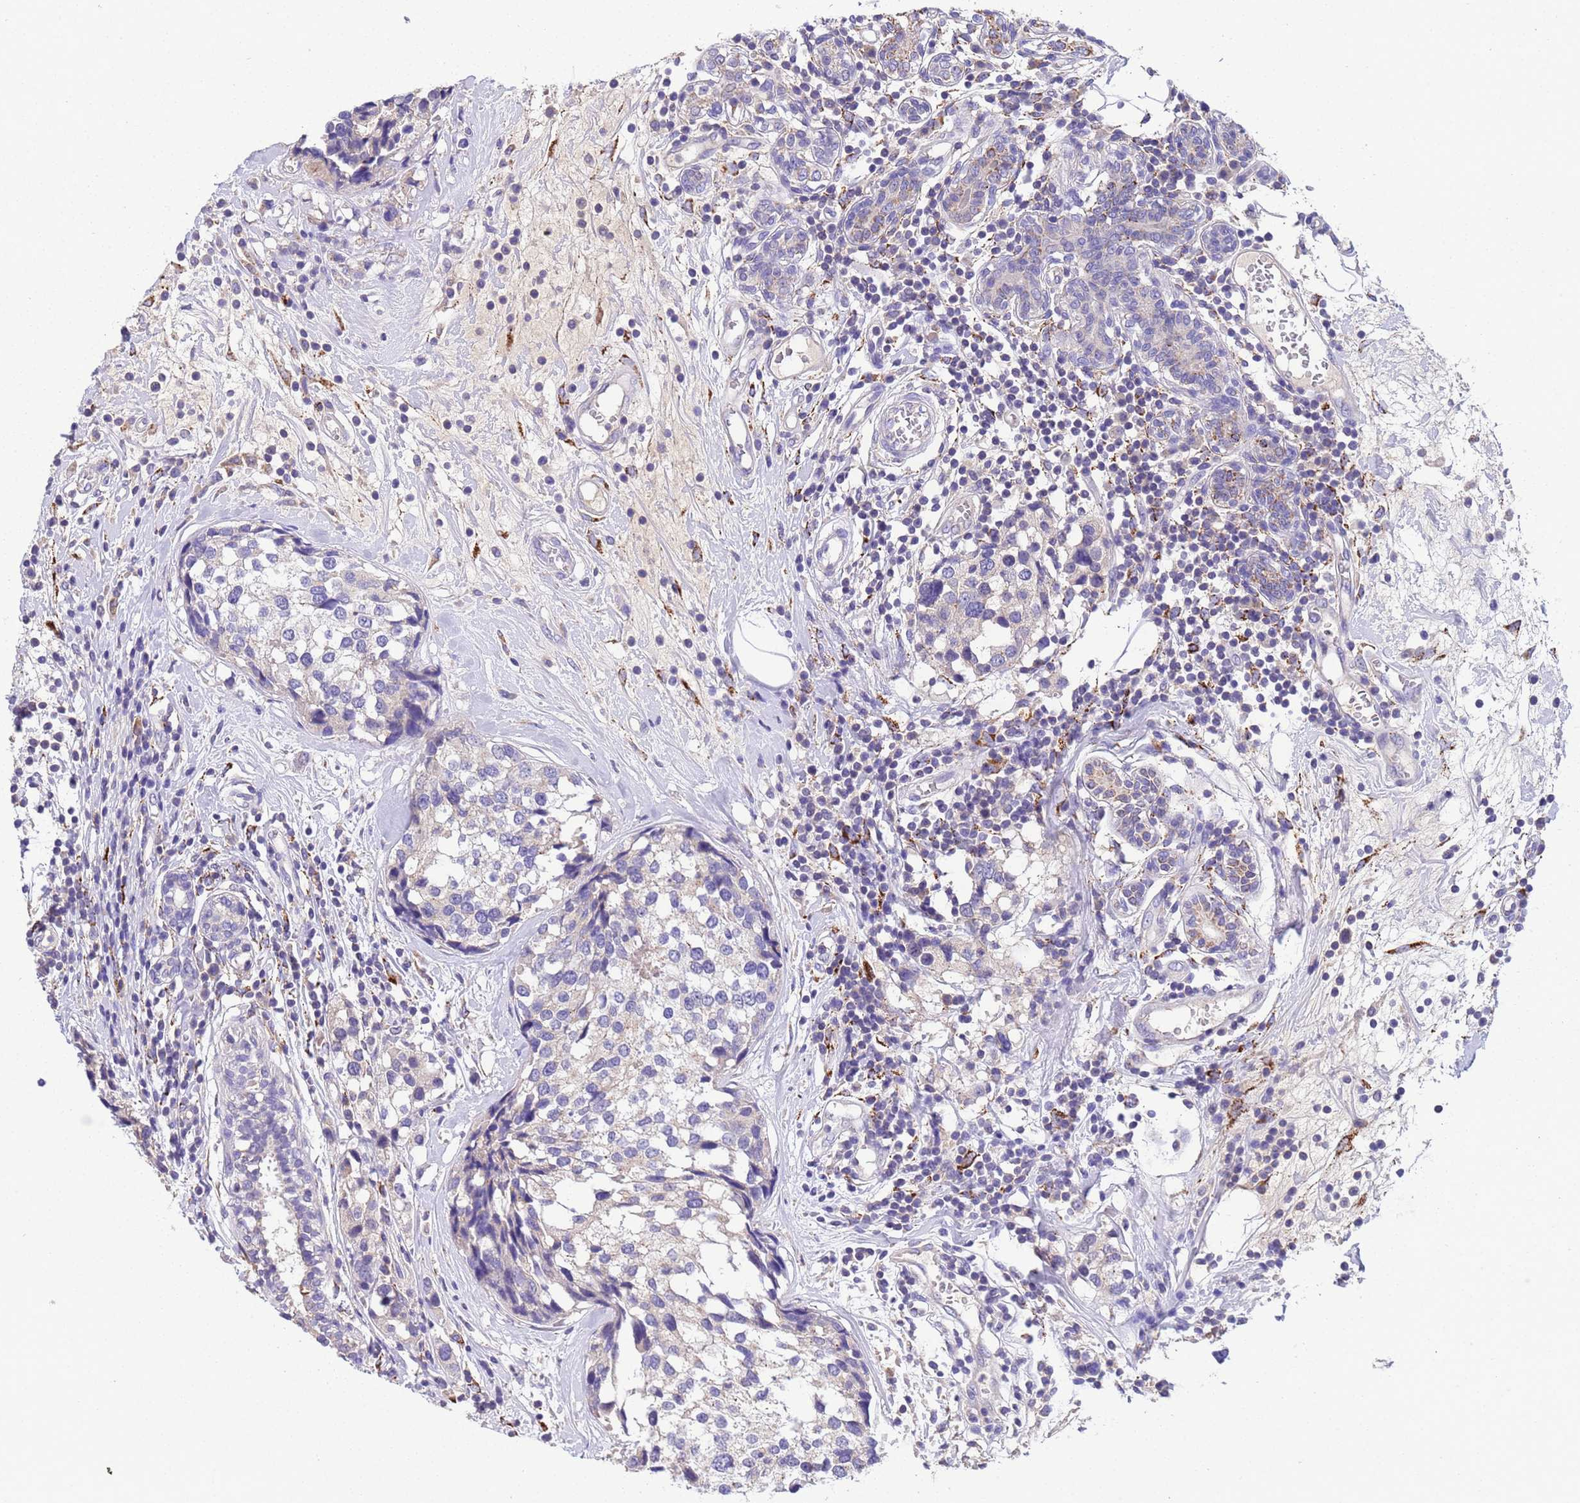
{"staining": {"intensity": "negative", "quantity": "none", "location": "none"}, "tissue": "breast cancer", "cell_type": "Tumor cells", "image_type": "cancer", "snomed": [{"axis": "morphology", "description": "Lobular carcinoma"}, {"axis": "topography", "description": "Breast"}], "caption": "The immunohistochemistry (IHC) photomicrograph has no significant staining in tumor cells of lobular carcinoma (breast) tissue.", "gene": "SLC24A3", "patient": {"sex": "female", "age": 59}}